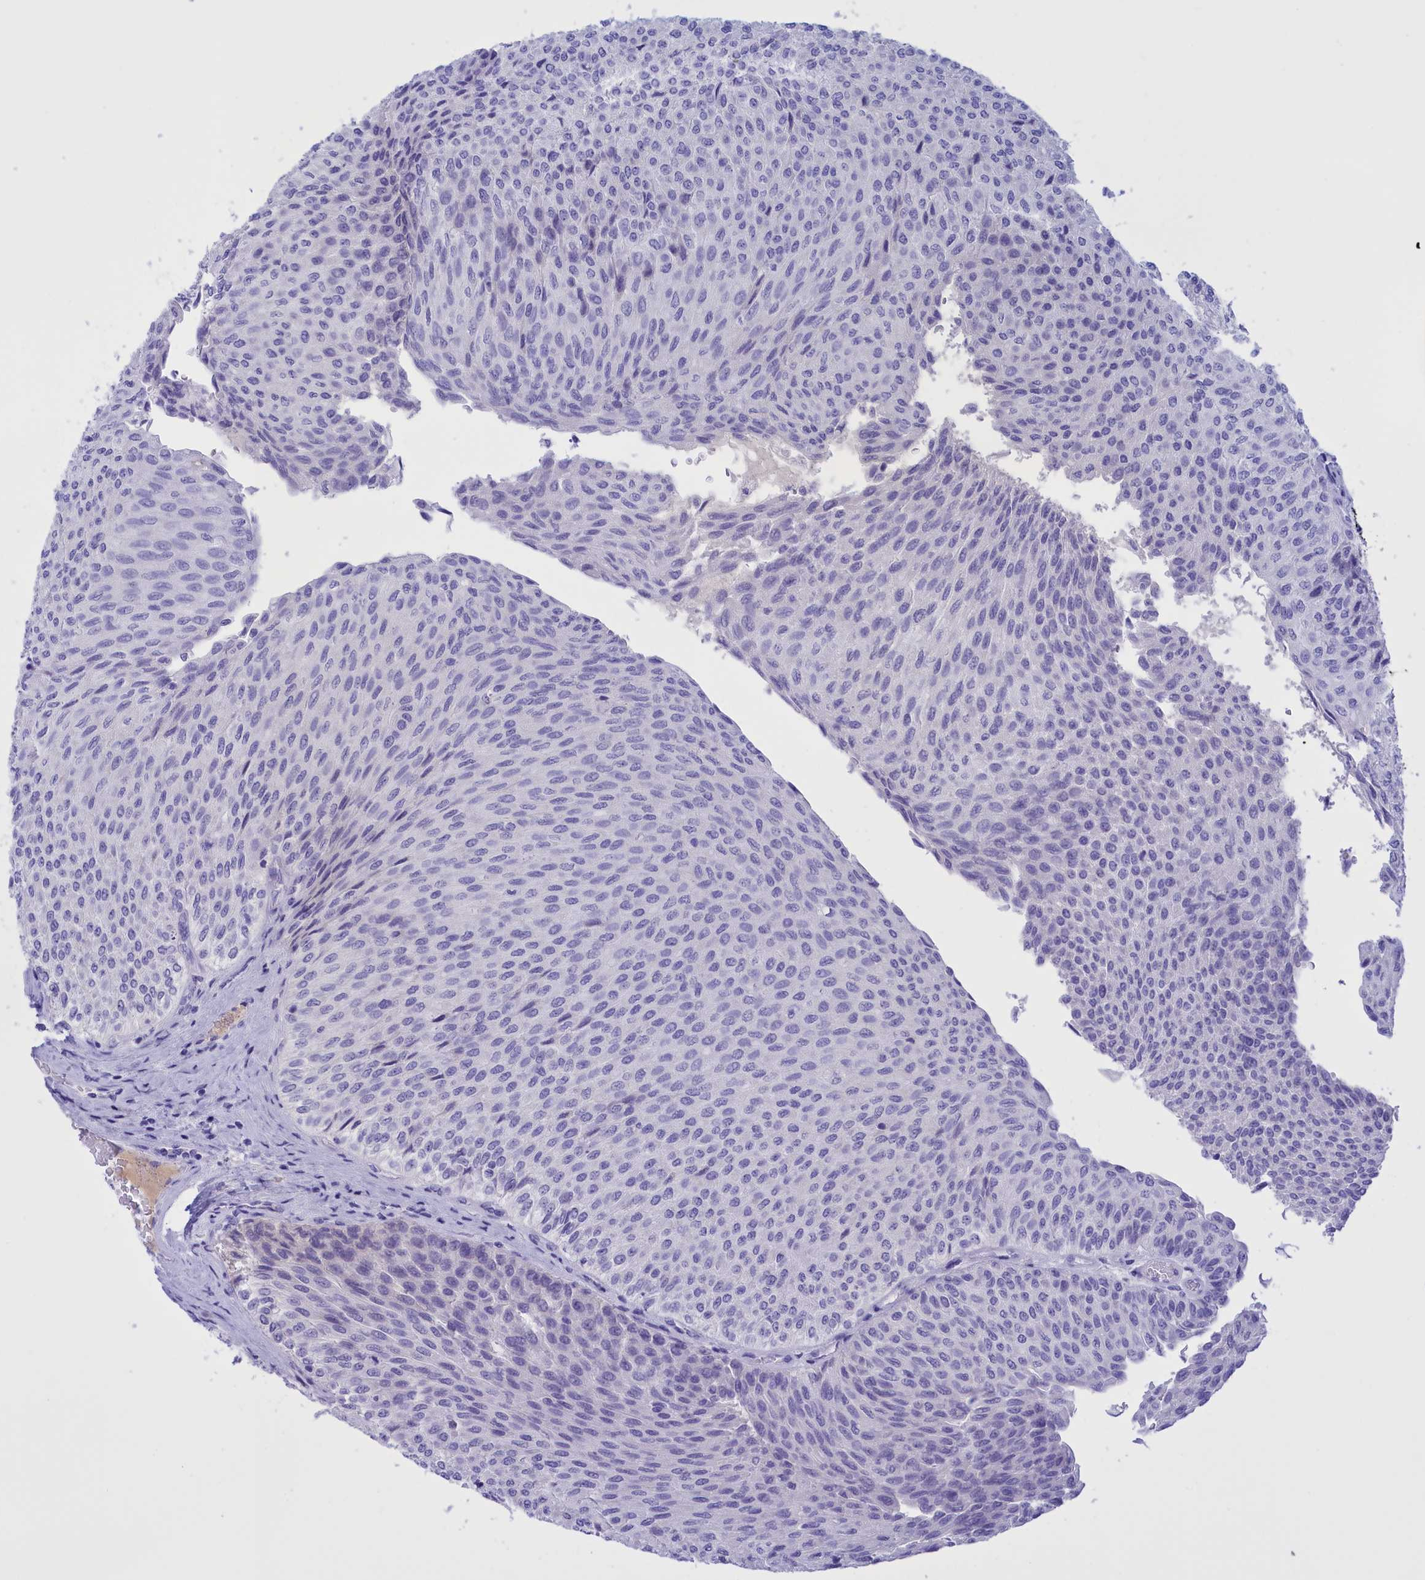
{"staining": {"intensity": "negative", "quantity": "none", "location": "none"}, "tissue": "urothelial cancer", "cell_type": "Tumor cells", "image_type": "cancer", "snomed": [{"axis": "morphology", "description": "Urothelial carcinoma, Low grade"}, {"axis": "topography", "description": "Urinary bladder"}], "caption": "DAB (3,3'-diaminobenzidine) immunohistochemical staining of urothelial cancer displays no significant positivity in tumor cells.", "gene": "PROK2", "patient": {"sex": "male", "age": 78}}